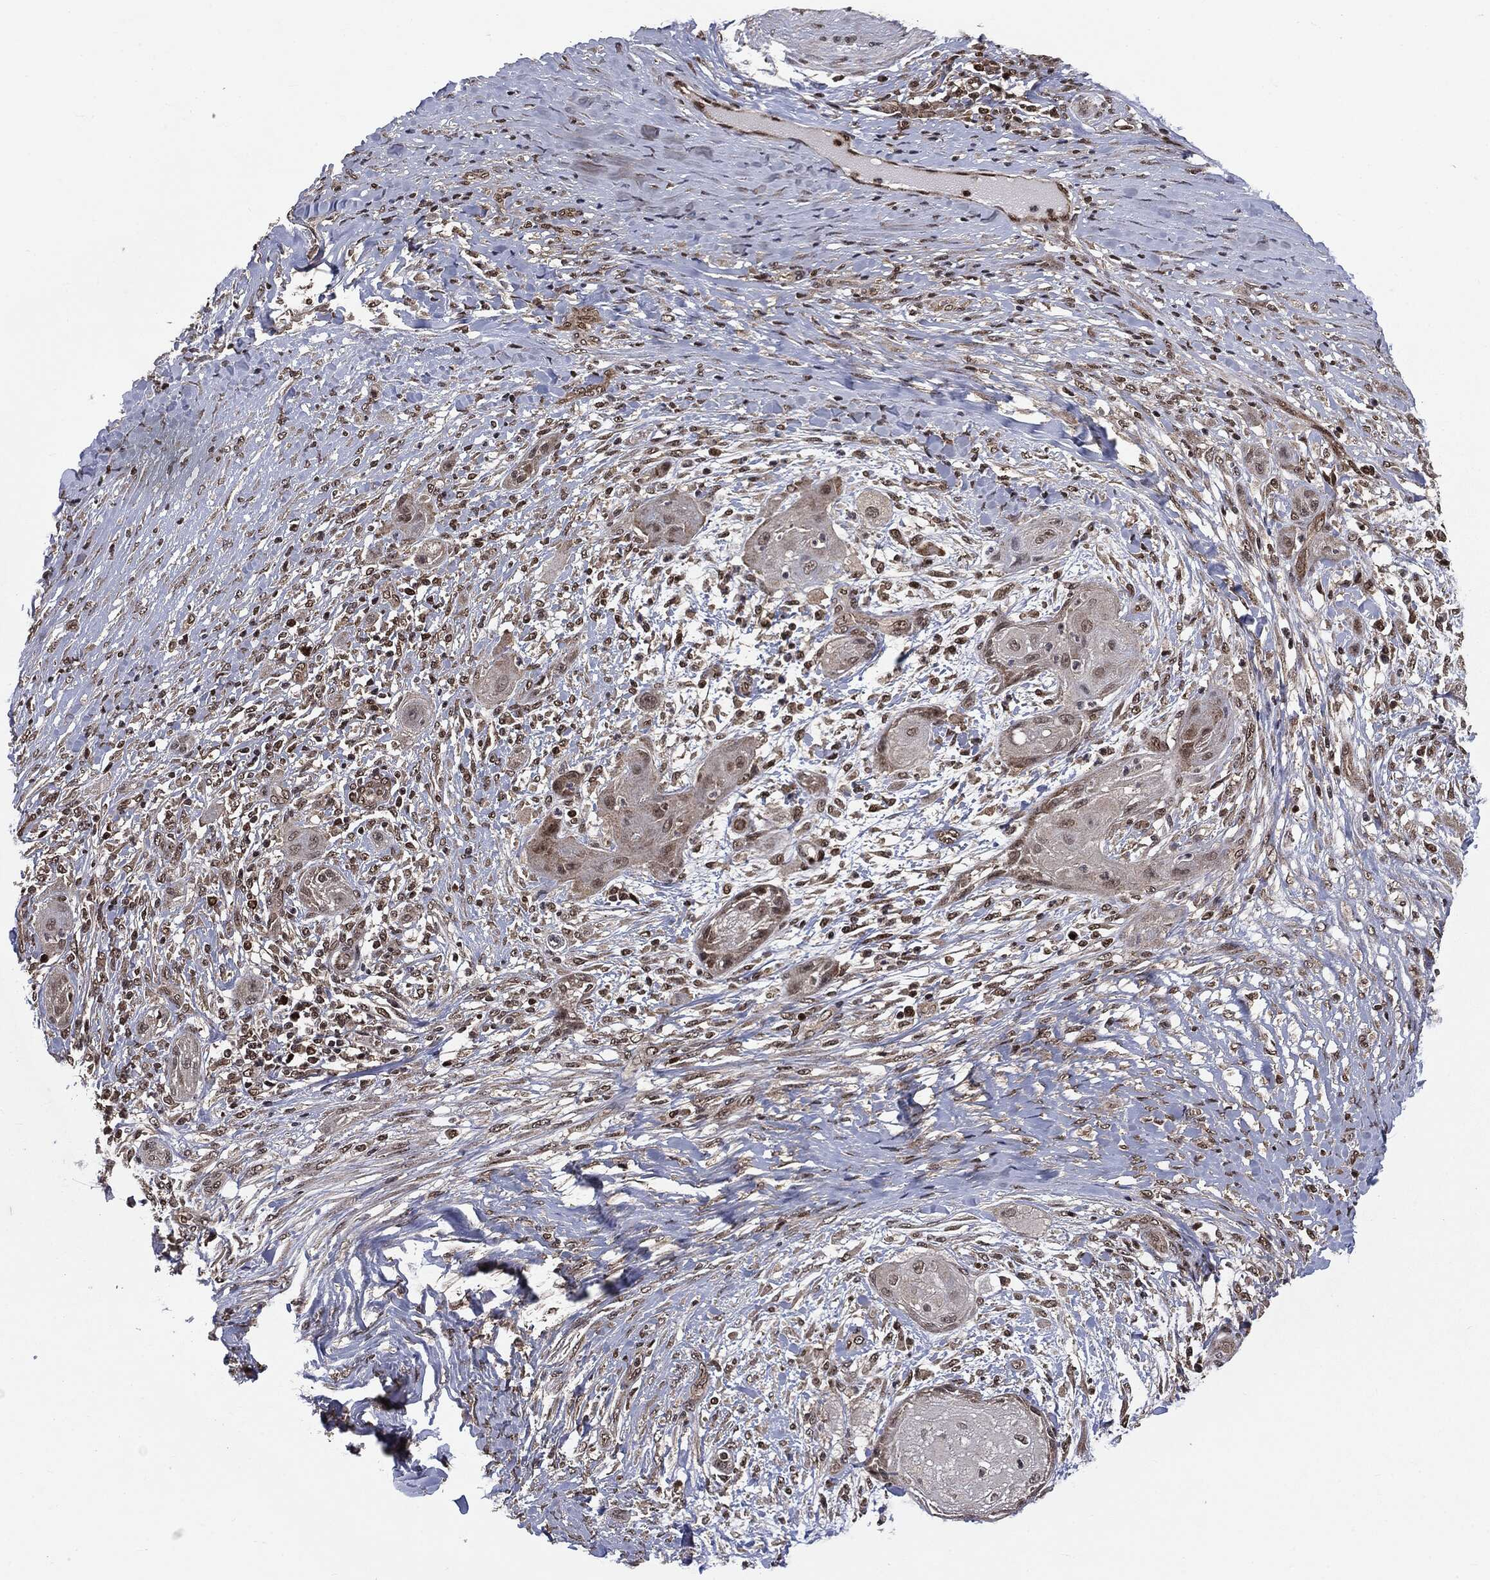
{"staining": {"intensity": "negative", "quantity": "none", "location": "none"}, "tissue": "skin cancer", "cell_type": "Tumor cells", "image_type": "cancer", "snomed": [{"axis": "morphology", "description": "Squamous cell carcinoma, NOS"}, {"axis": "topography", "description": "Skin"}], "caption": "A high-resolution micrograph shows IHC staining of skin cancer (squamous cell carcinoma), which shows no significant expression in tumor cells.", "gene": "PTPA", "patient": {"sex": "male", "age": 62}}